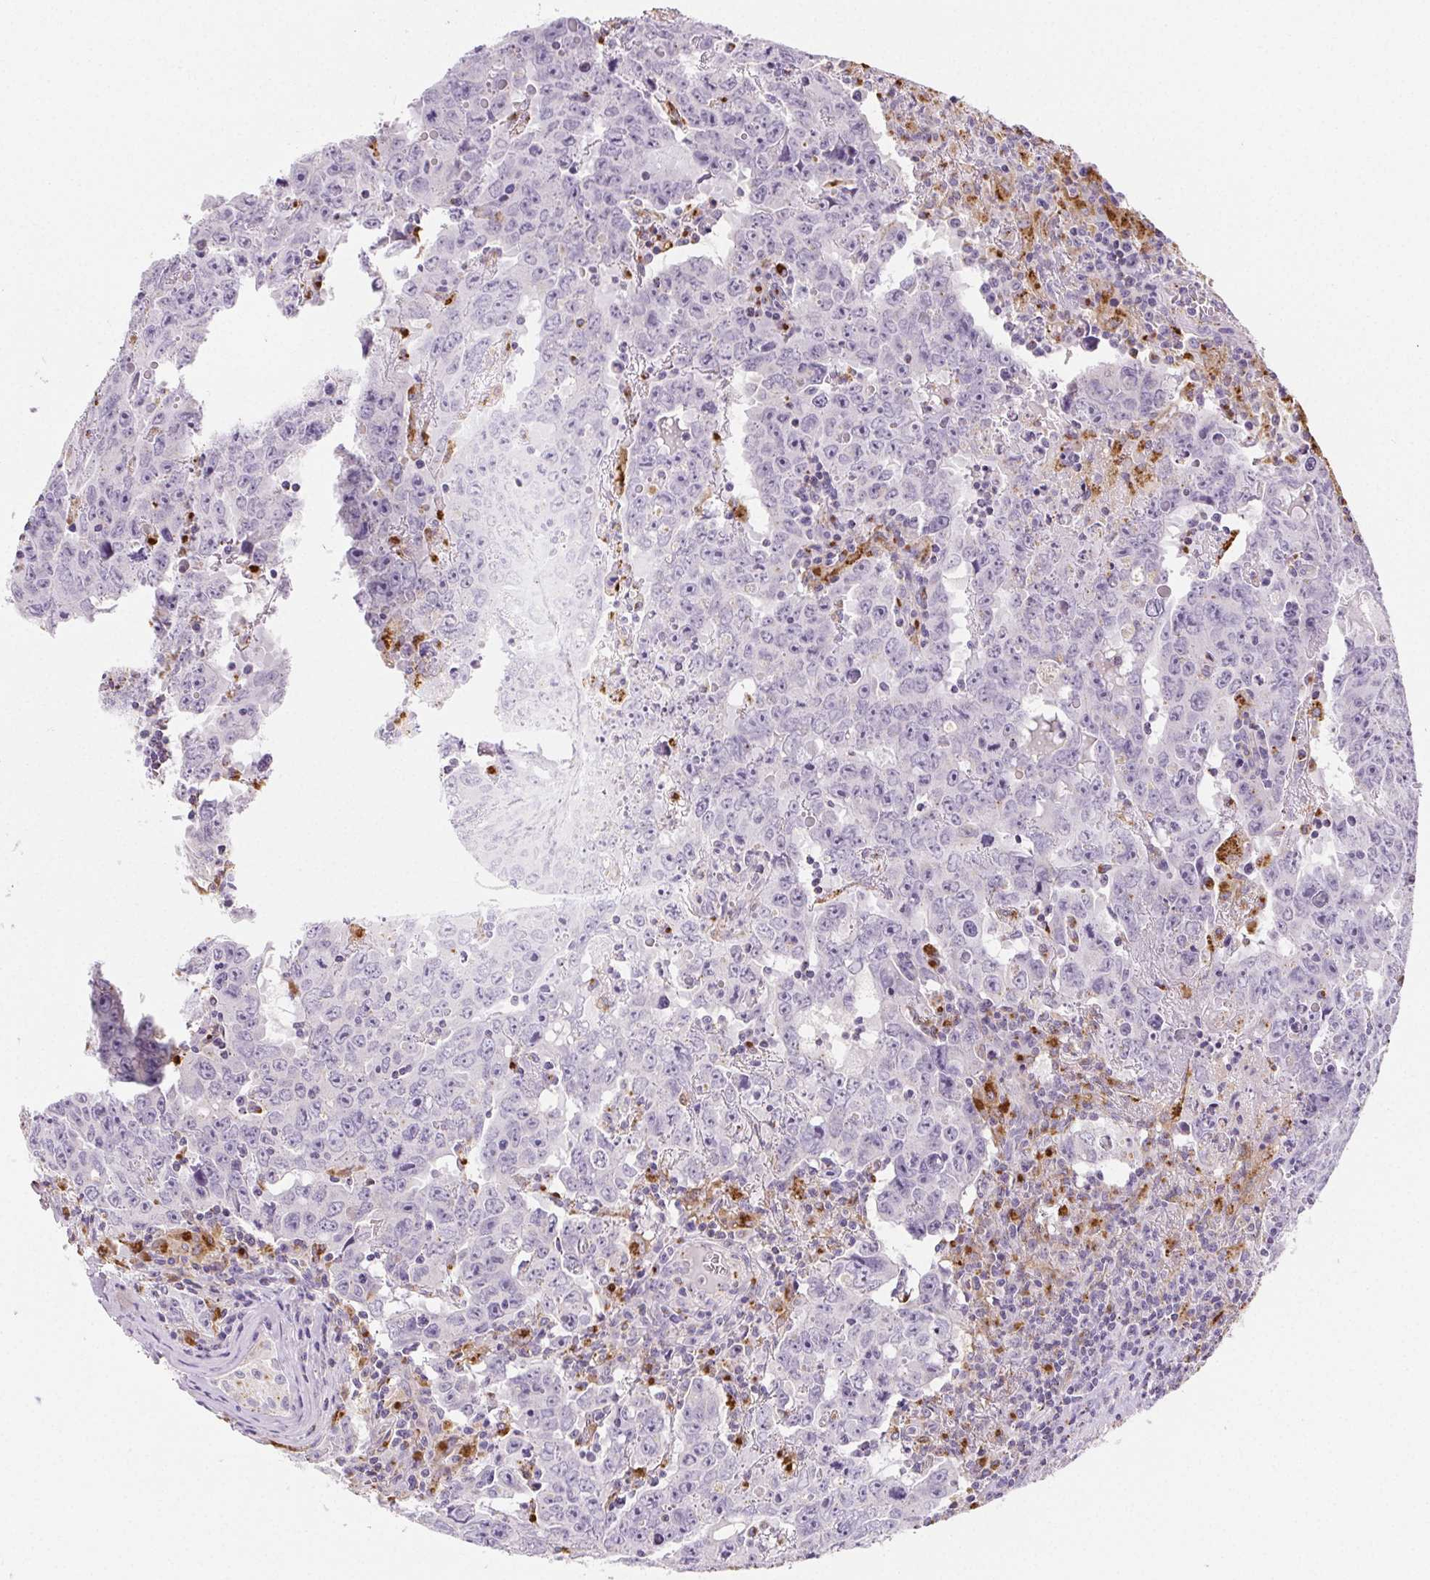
{"staining": {"intensity": "negative", "quantity": "none", "location": "none"}, "tissue": "testis cancer", "cell_type": "Tumor cells", "image_type": "cancer", "snomed": [{"axis": "morphology", "description": "Carcinoma, Embryonal, NOS"}, {"axis": "topography", "description": "Testis"}], "caption": "High power microscopy photomicrograph of an IHC micrograph of testis cancer, revealing no significant expression in tumor cells.", "gene": "LIPA", "patient": {"sex": "male", "age": 22}}